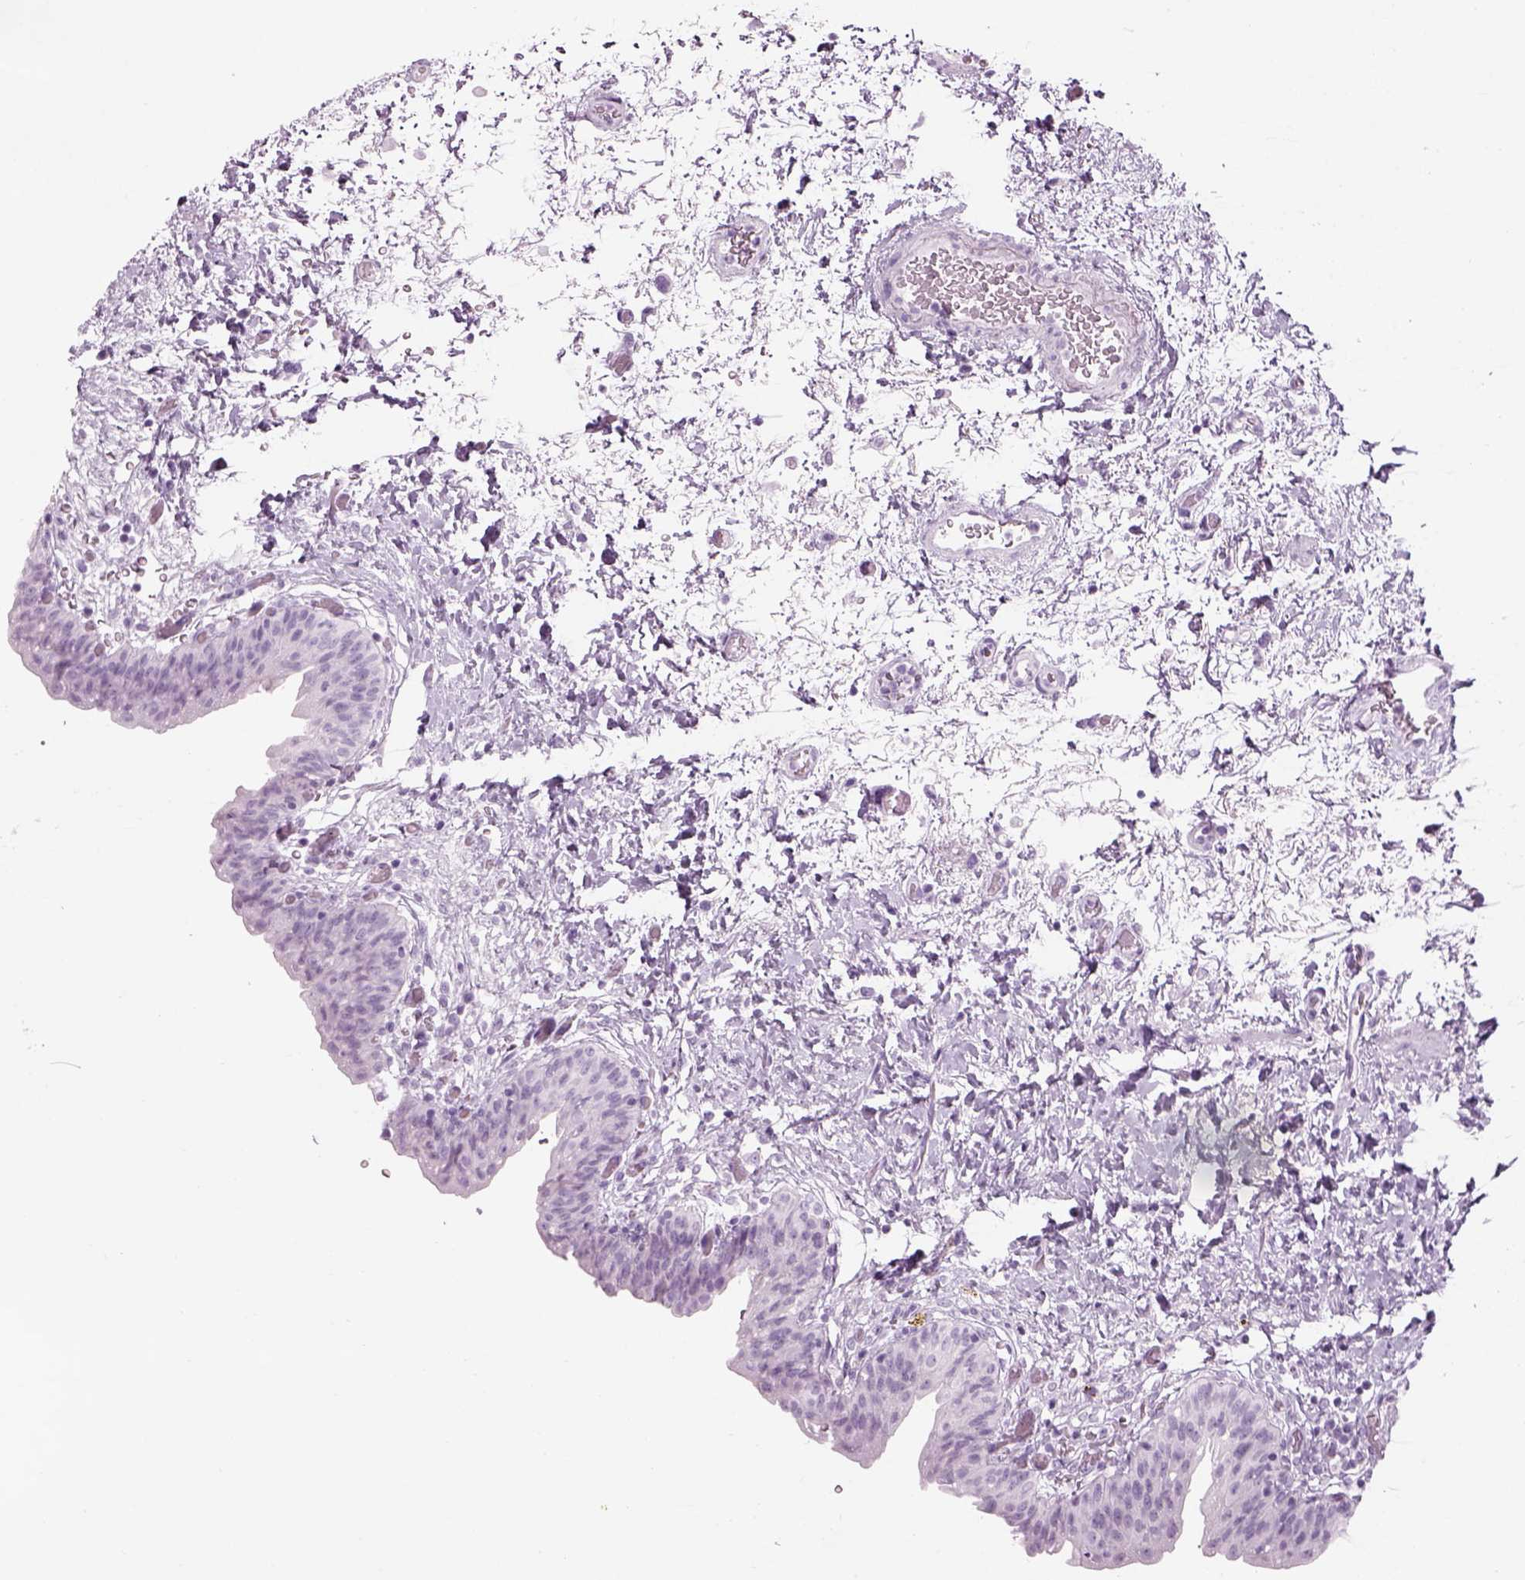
{"staining": {"intensity": "negative", "quantity": "none", "location": "none"}, "tissue": "urinary bladder", "cell_type": "Urothelial cells", "image_type": "normal", "snomed": [{"axis": "morphology", "description": "Normal tissue, NOS"}, {"axis": "topography", "description": "Urinary bladder"}], "caption": "IHC of normal urinary bladder exhibits no expression in urothelial cells.", "gene": "SAG", "patient": {"sex": "male", "age": 69}}